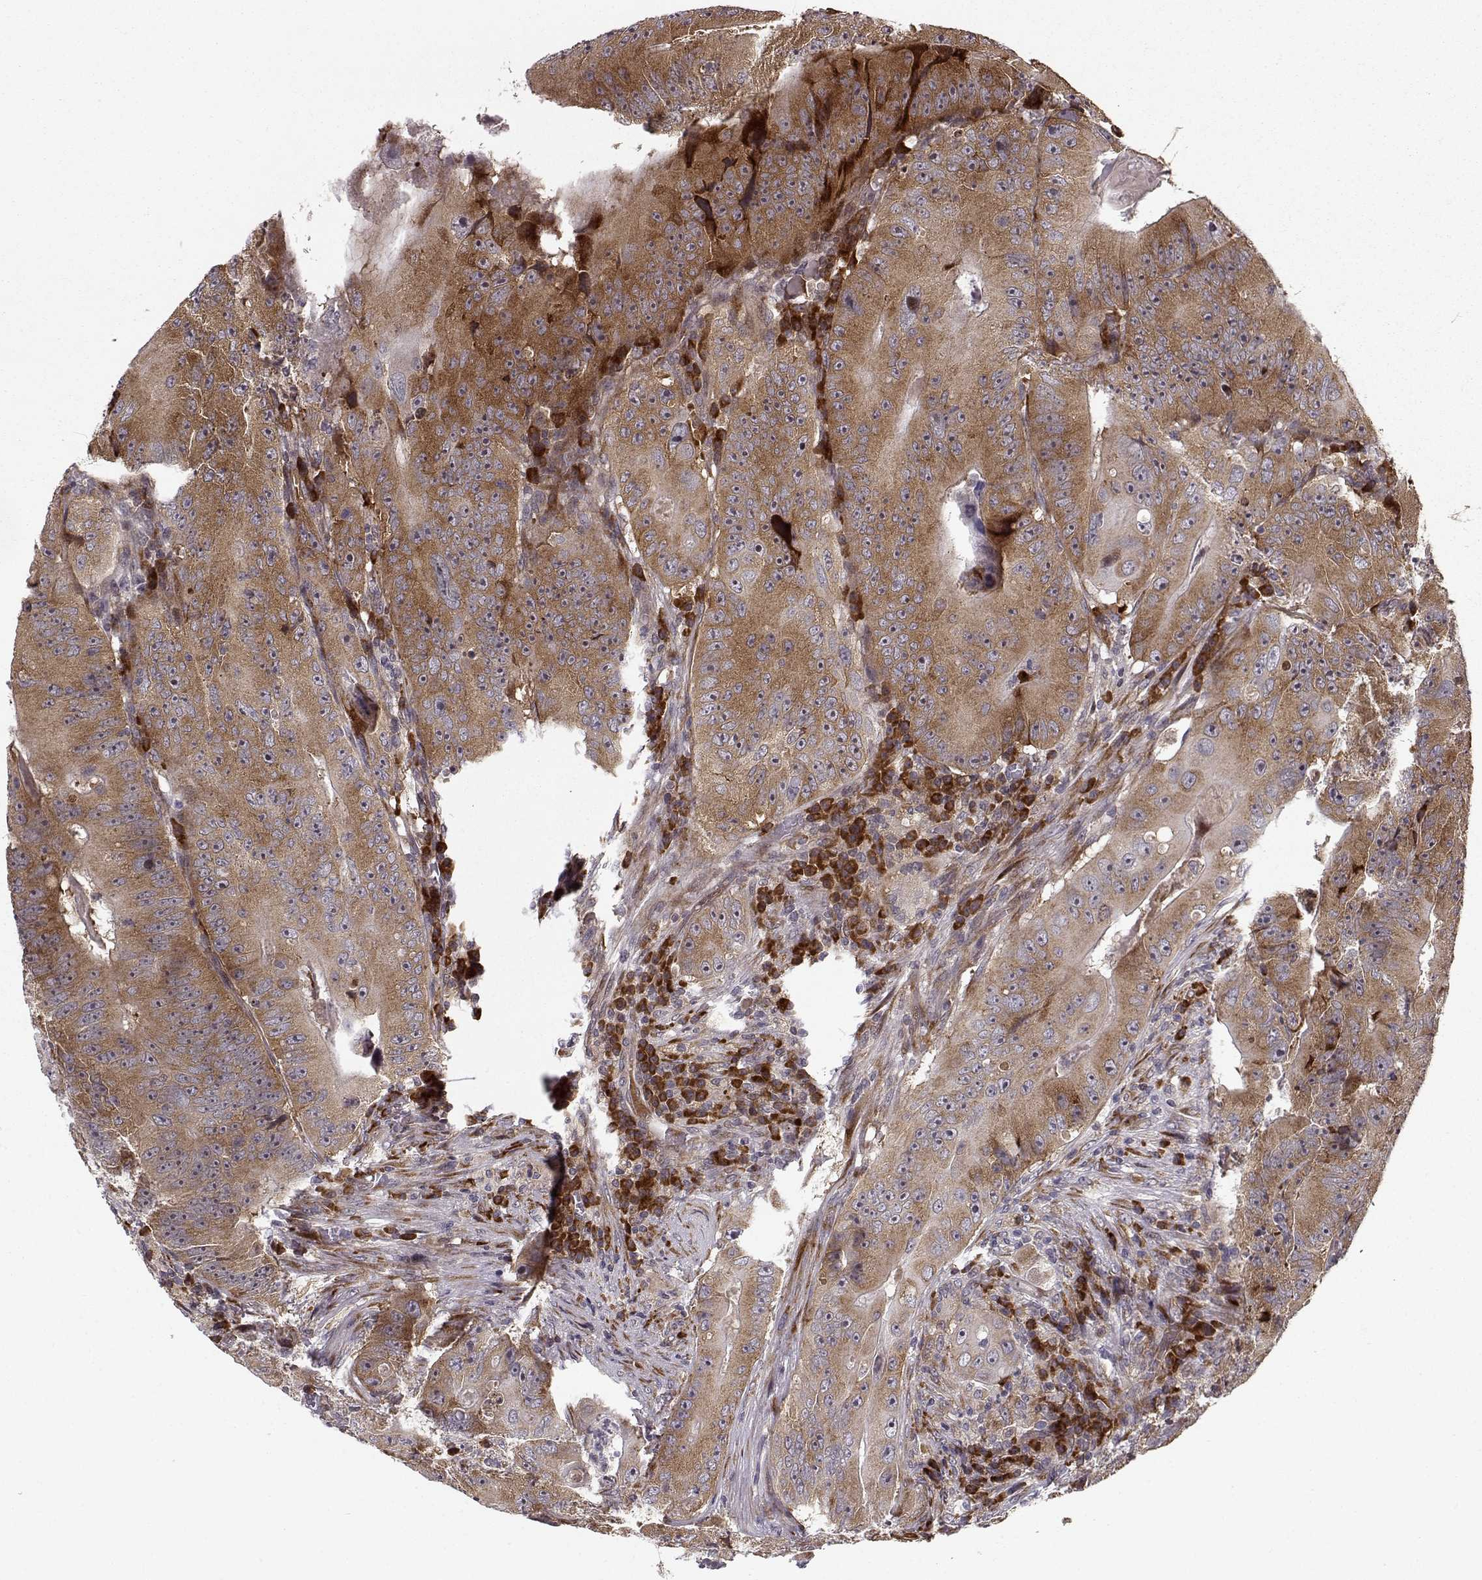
{"staining": {"intensity": "strong", "quantity": ">75%", "location": "cytoplasmic/membranous"}, "tissue": "colorectal cancer", "cell_type": "Tumor cells", "image_type": "cancer", "snomed": [{"axis": "morphology", "description": "Adenocarcinoma, NOS"}, {"axis": "topography", "description": "Colon"}], "caption": "Tumor cells demonstrate high levels of strong cytoplasmic/membranous positivity in approximately >75% of cells in adenocarcinoma (colorectal). Nuclei are stained in blue.", "gene": "RPL31", "patient": {"sex": "female", "age": 86}}